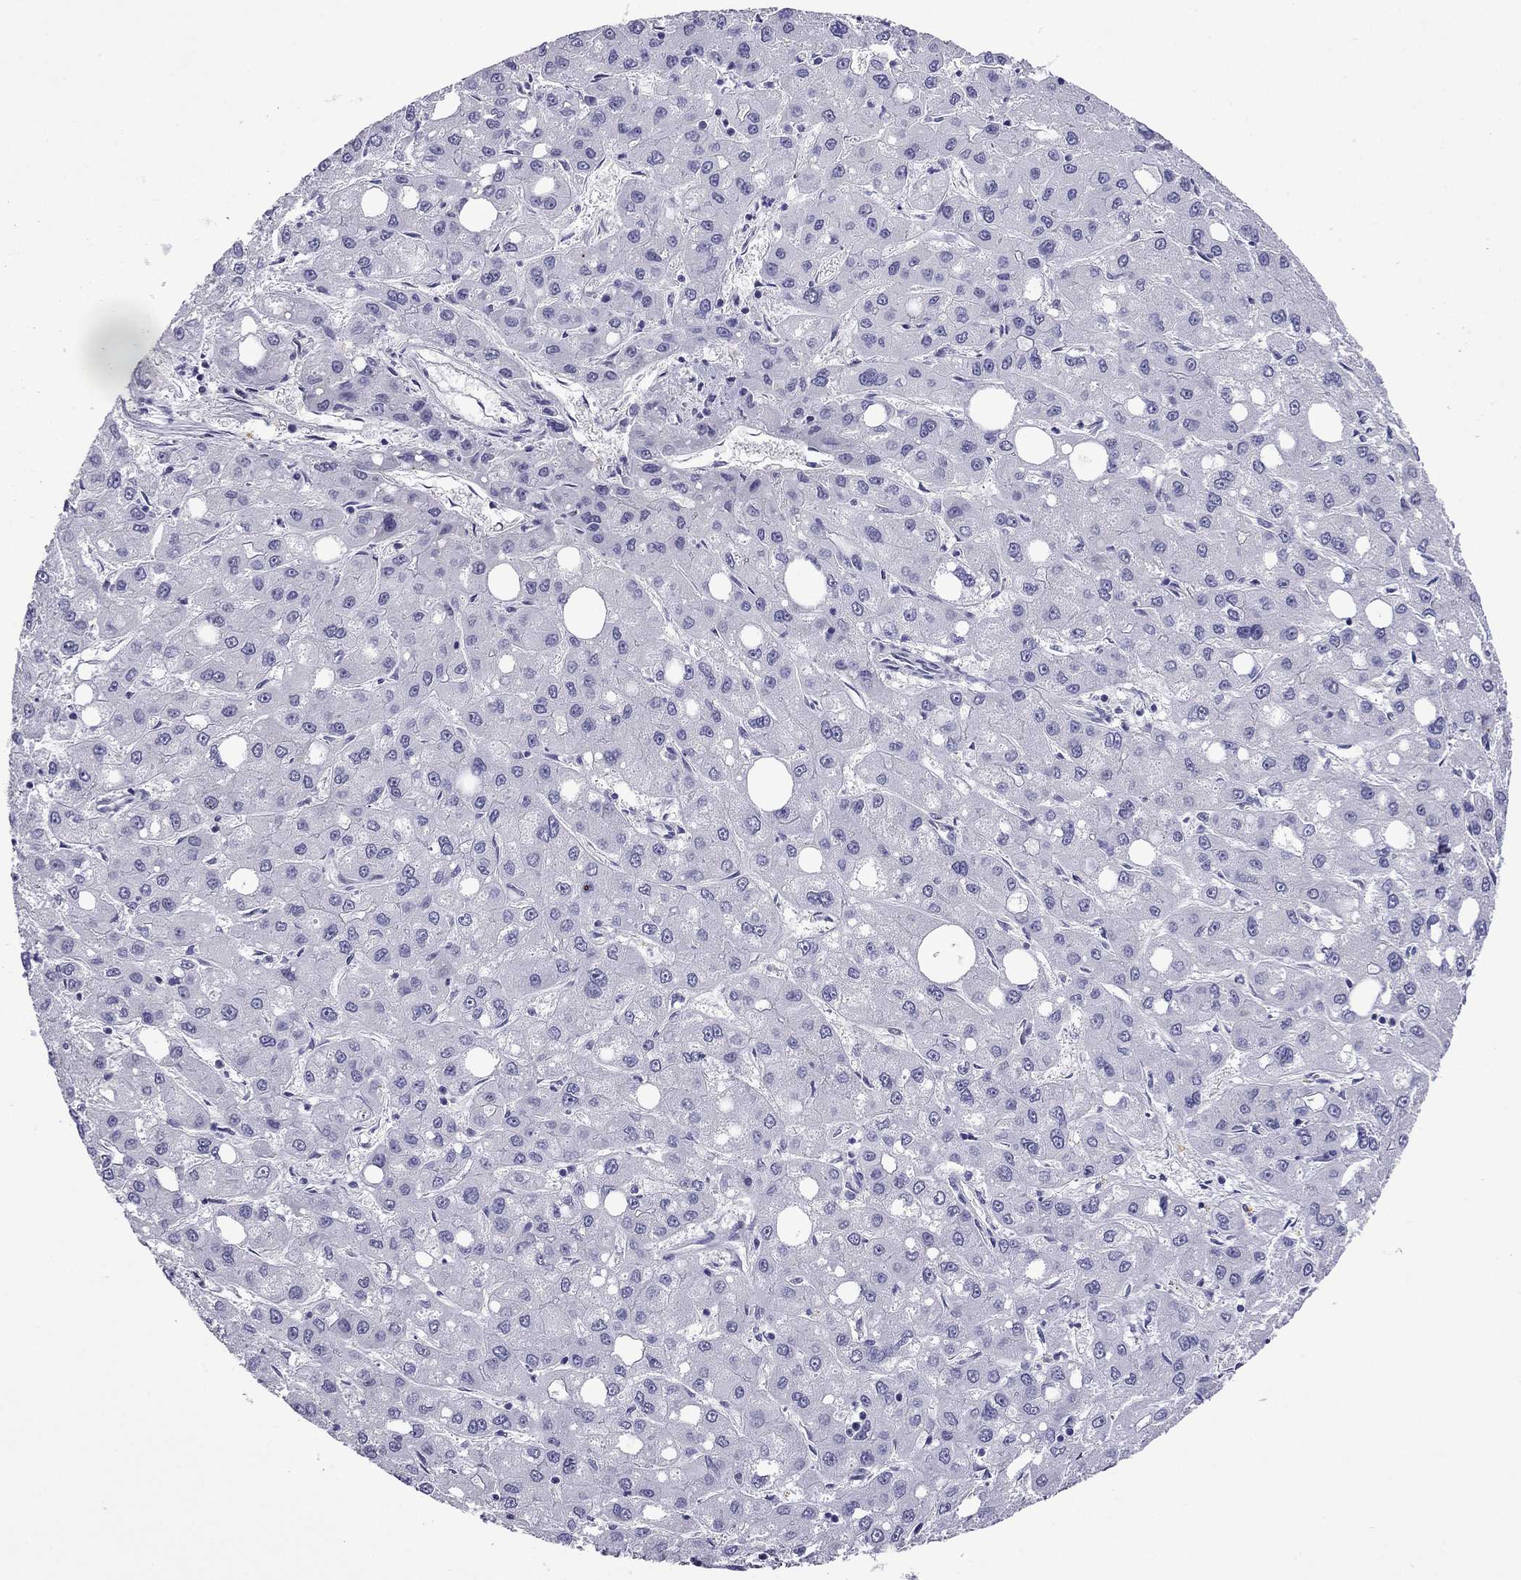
{"staining": {"intensity": "negative", "quantity": "none", "location": "none"}, "tissue": "liver cancer", "cell_type": "Tumor cells", "image_type": "cancer", "snomed": [{"axis": "morphology", "description": "Carcinoma, Hepatocellular, NOS"}, {"axis": "topography", "description": "Liver"}], "caption": "Immunohistochemistry photomicrograph of hepatocellular carcinoma (liver) stained for a protein (brown), which reveals no expression in tumor cells.", "gene": "SCNN1D", "patient": {"sex": "male", "age": 73}}